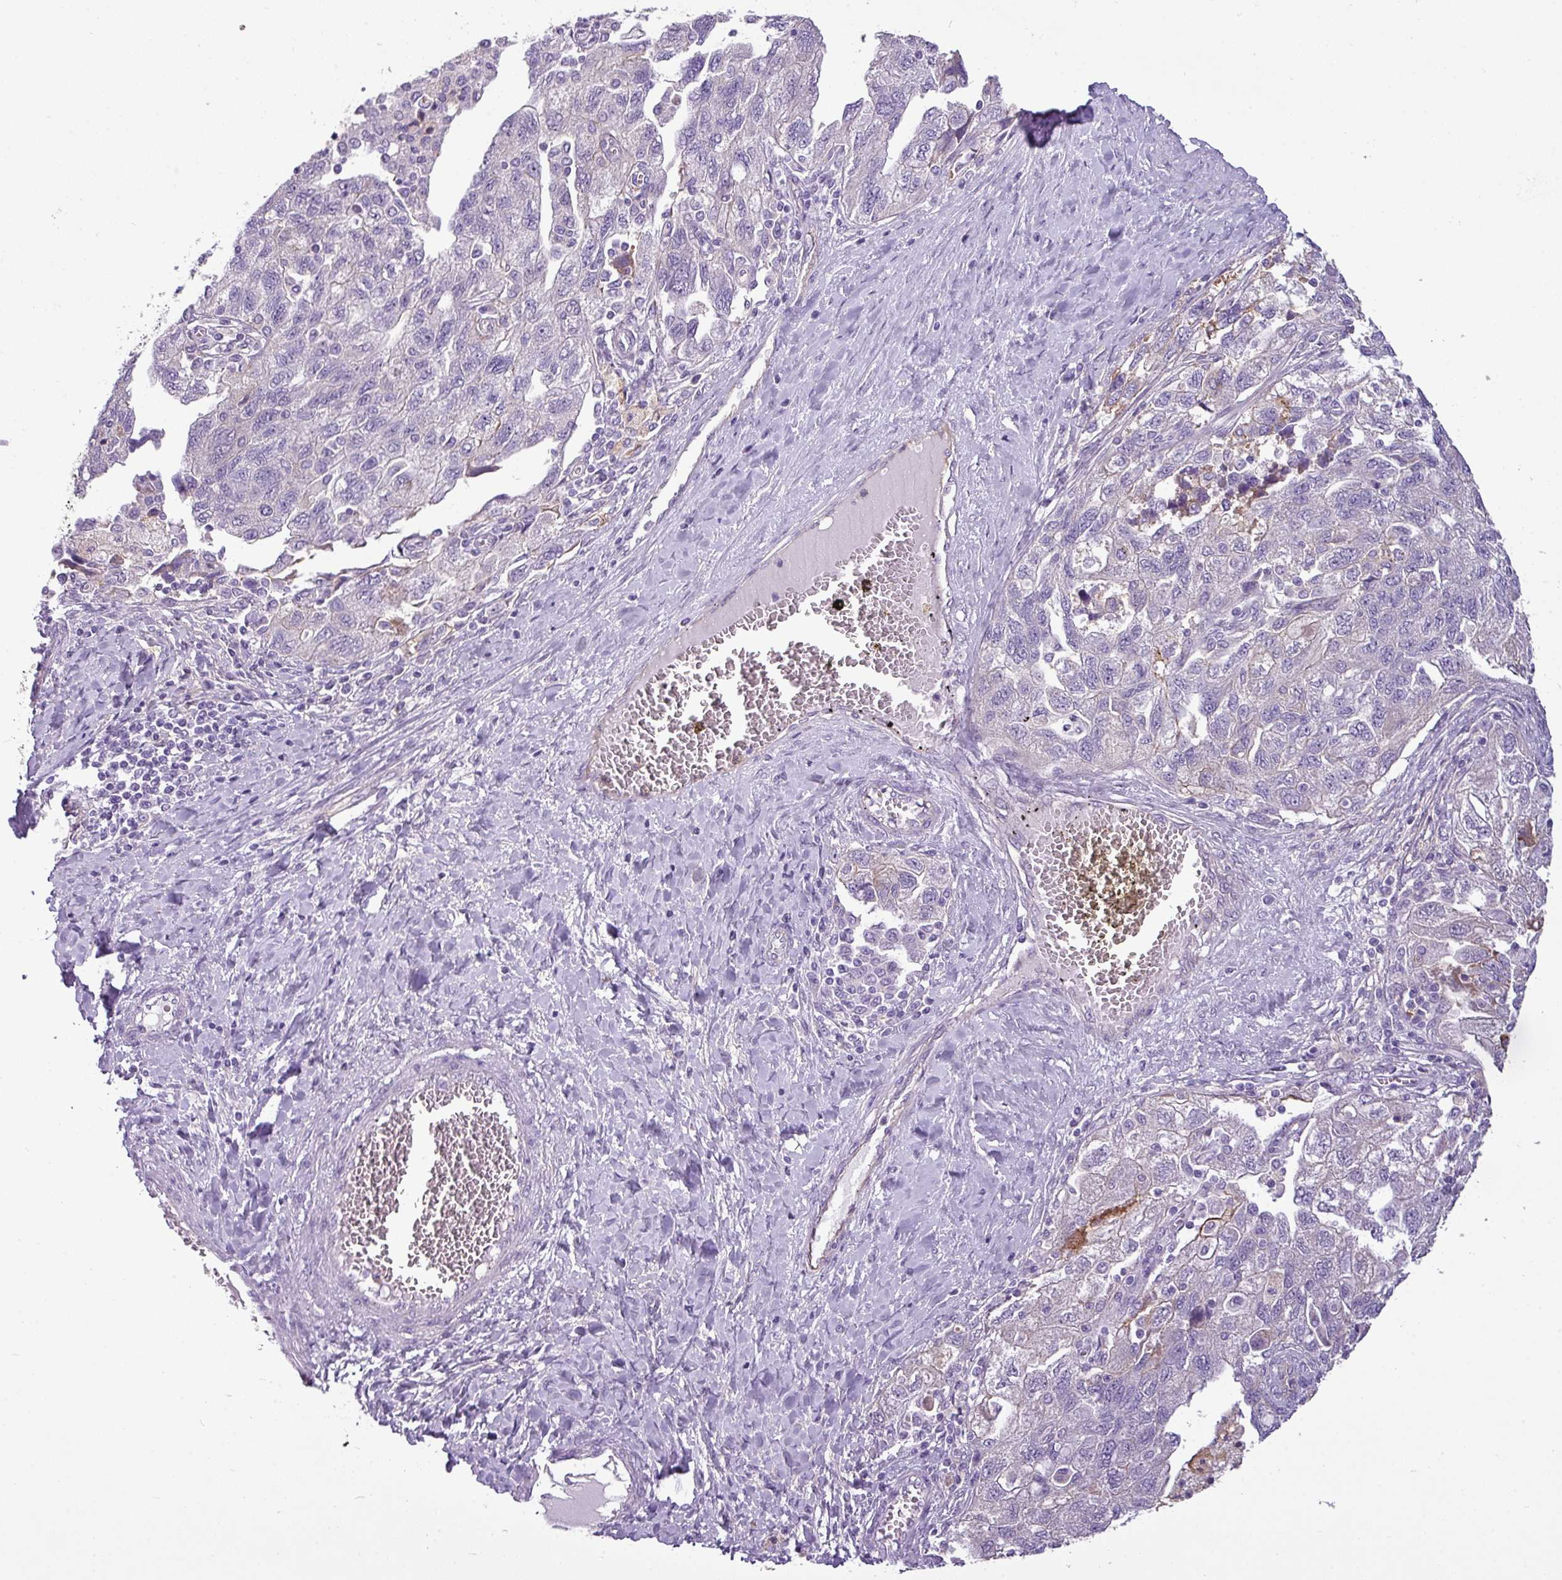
{"staining": {"intensity": "moderate", "quantity": "<25%", "location": "cytoplasmic/membranous"}, "tissue": "ovarian cancer", "cell_type": "Tumor cells", "image_type": "cancer", "snomed": [{"axis": "morphology", "description": "Carcinoma, NOS"}, {"axis": "morphology", "description": "Cystadenocarcinoma, serous, NOS"}, {"axis": "topography", "description": "Ovary"}], "caption": "Immunohistochemistry micrograph of carcinoma (ovarian) stained for a protein (brown), which exhibits low levels of moderate cytoplasmic/membranous expression in approximately <25% of tumor cells.", "gene": "TMEM178B", "patient": {"sex": "female", "age": 69}}